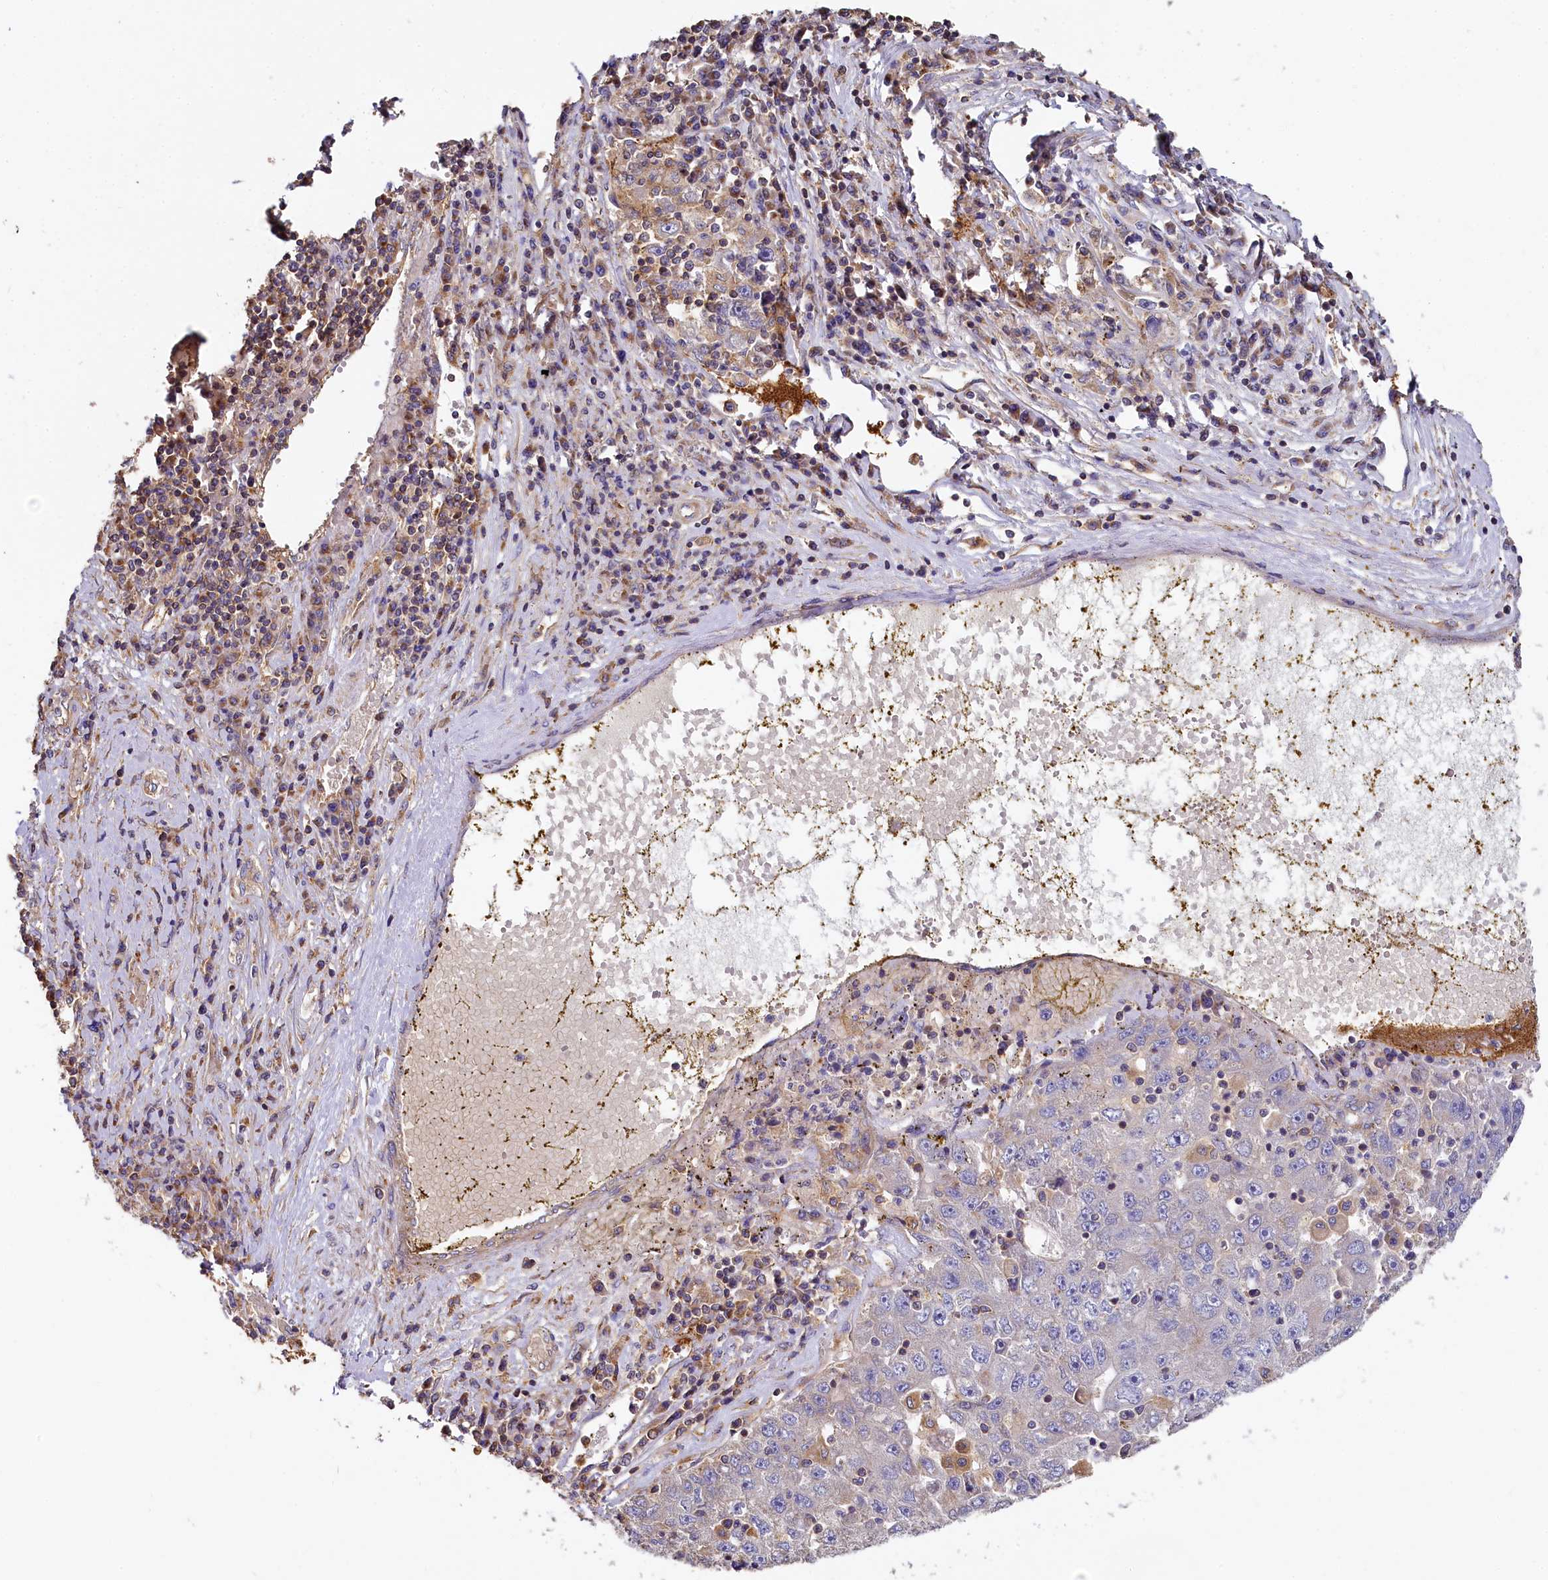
{"staining": {"intensity": "negative", "quantity": "none", "location": "none"}, "tissue": "liver cancer", "cell_type": "Tumor cells", "image_type": "cancer", "snomed": [{"axis": "morphology", "description": "Carcinoma, Hepatocellular, NOS"}, {"axis": "topography", "description": "Liver"}], "caption": "Immunohistochemical staining of hepatocellular carcinoma (liver) shows no significant expression in tumor cells.", "gene": "PPIP5K1", "patient": {"sex": "male", "age": 49}}